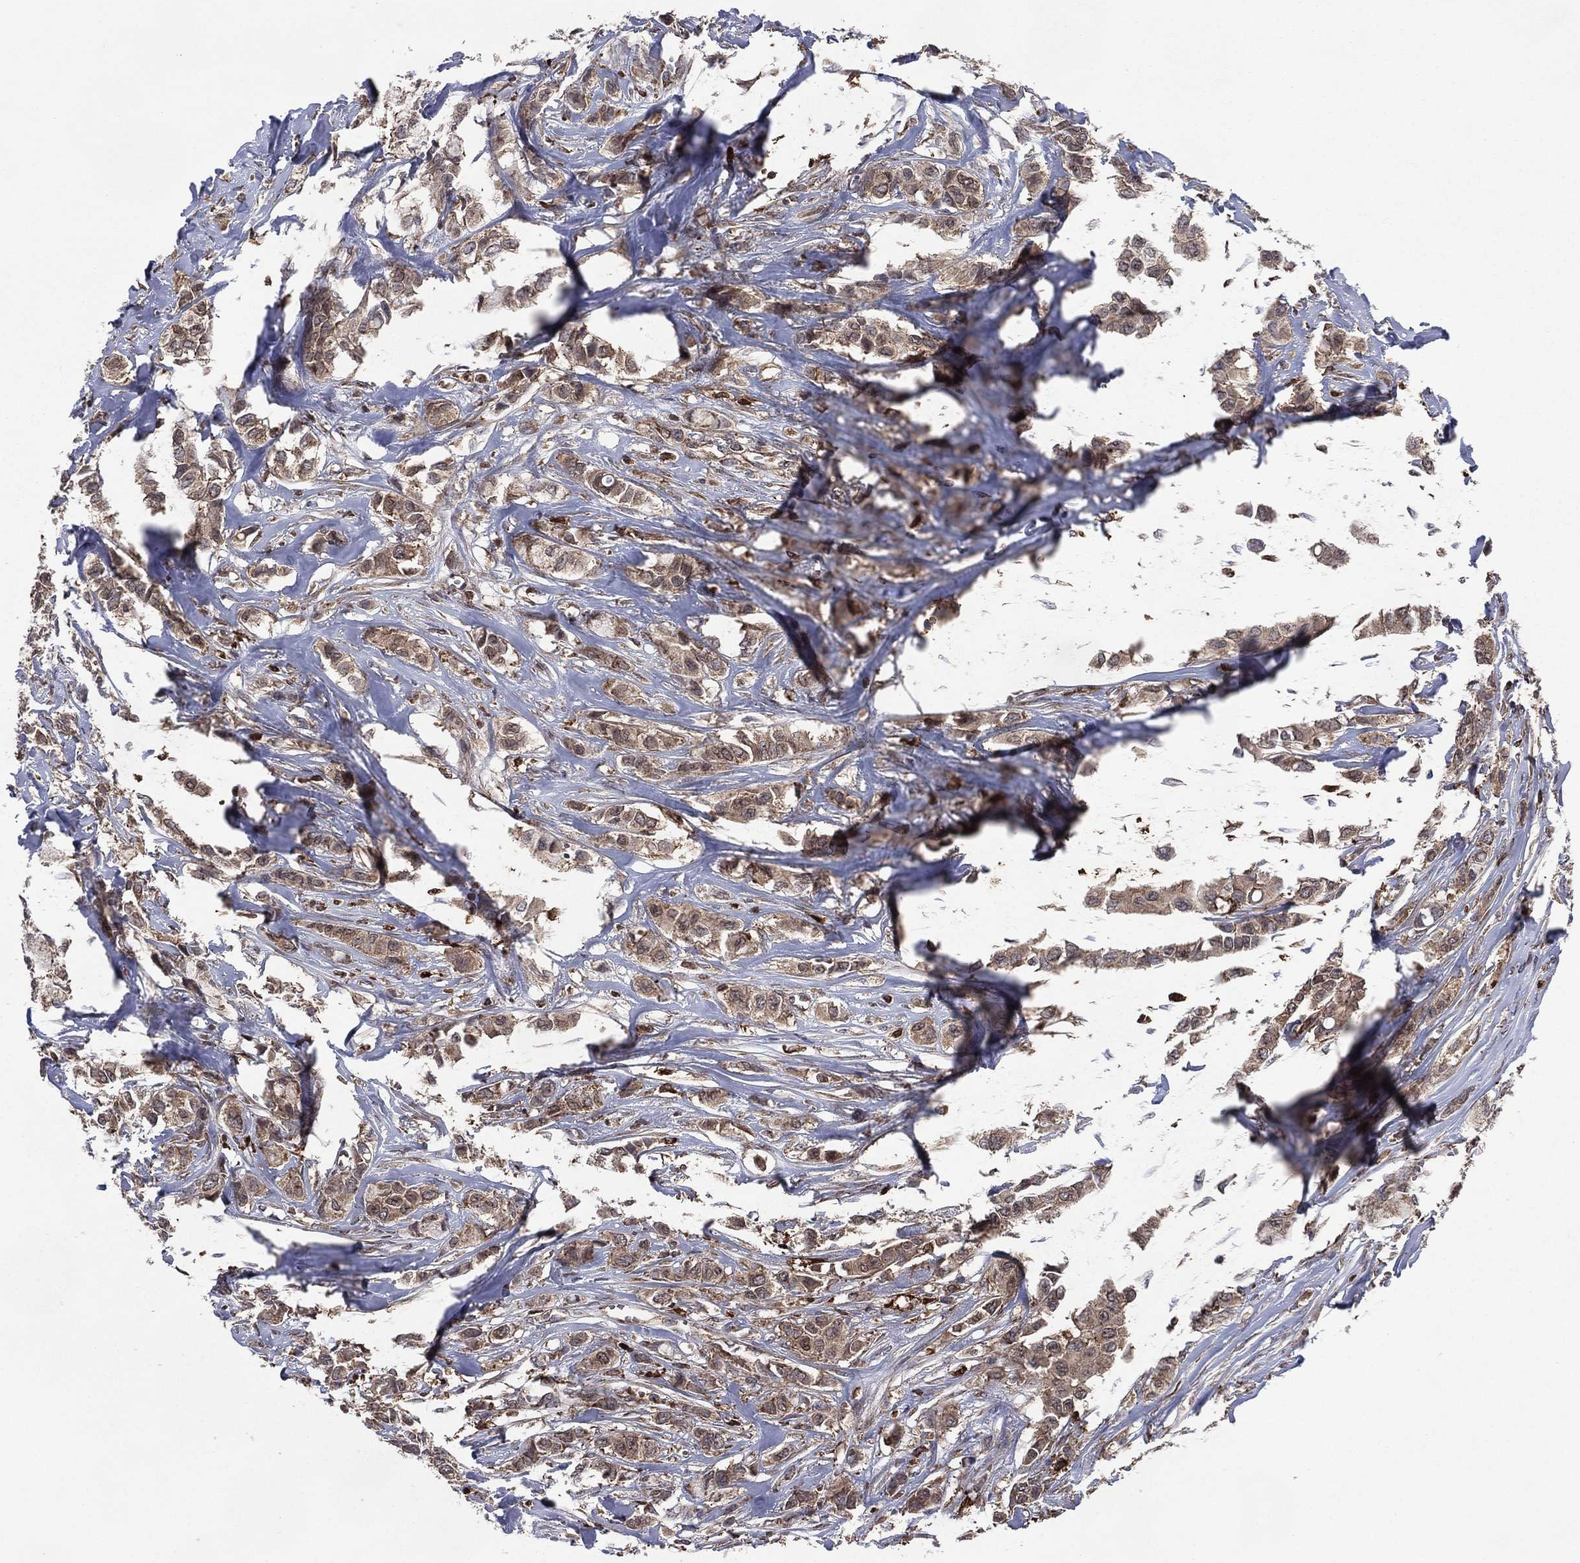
{"staining": {"intensity": "weak", "quantity": ">75%", "location": "cytoplasmic/membranous"}, "tissue": "breast cancer", "cell_type": "Tumor cells", "image_type": "cancer", "snomed": [{"axis": "morphology", "description": "Duct carcinoma"}, {"axis": "topography", "description": "Breast"}], "caption": "Immunohistochemical staining of breast cancer shows low levels of weak cytoplasmic/membranous protein expression in about >75% of tumor cells.", "gene": "C2orf76", "patient": {"sex": "female", "age": 85}}